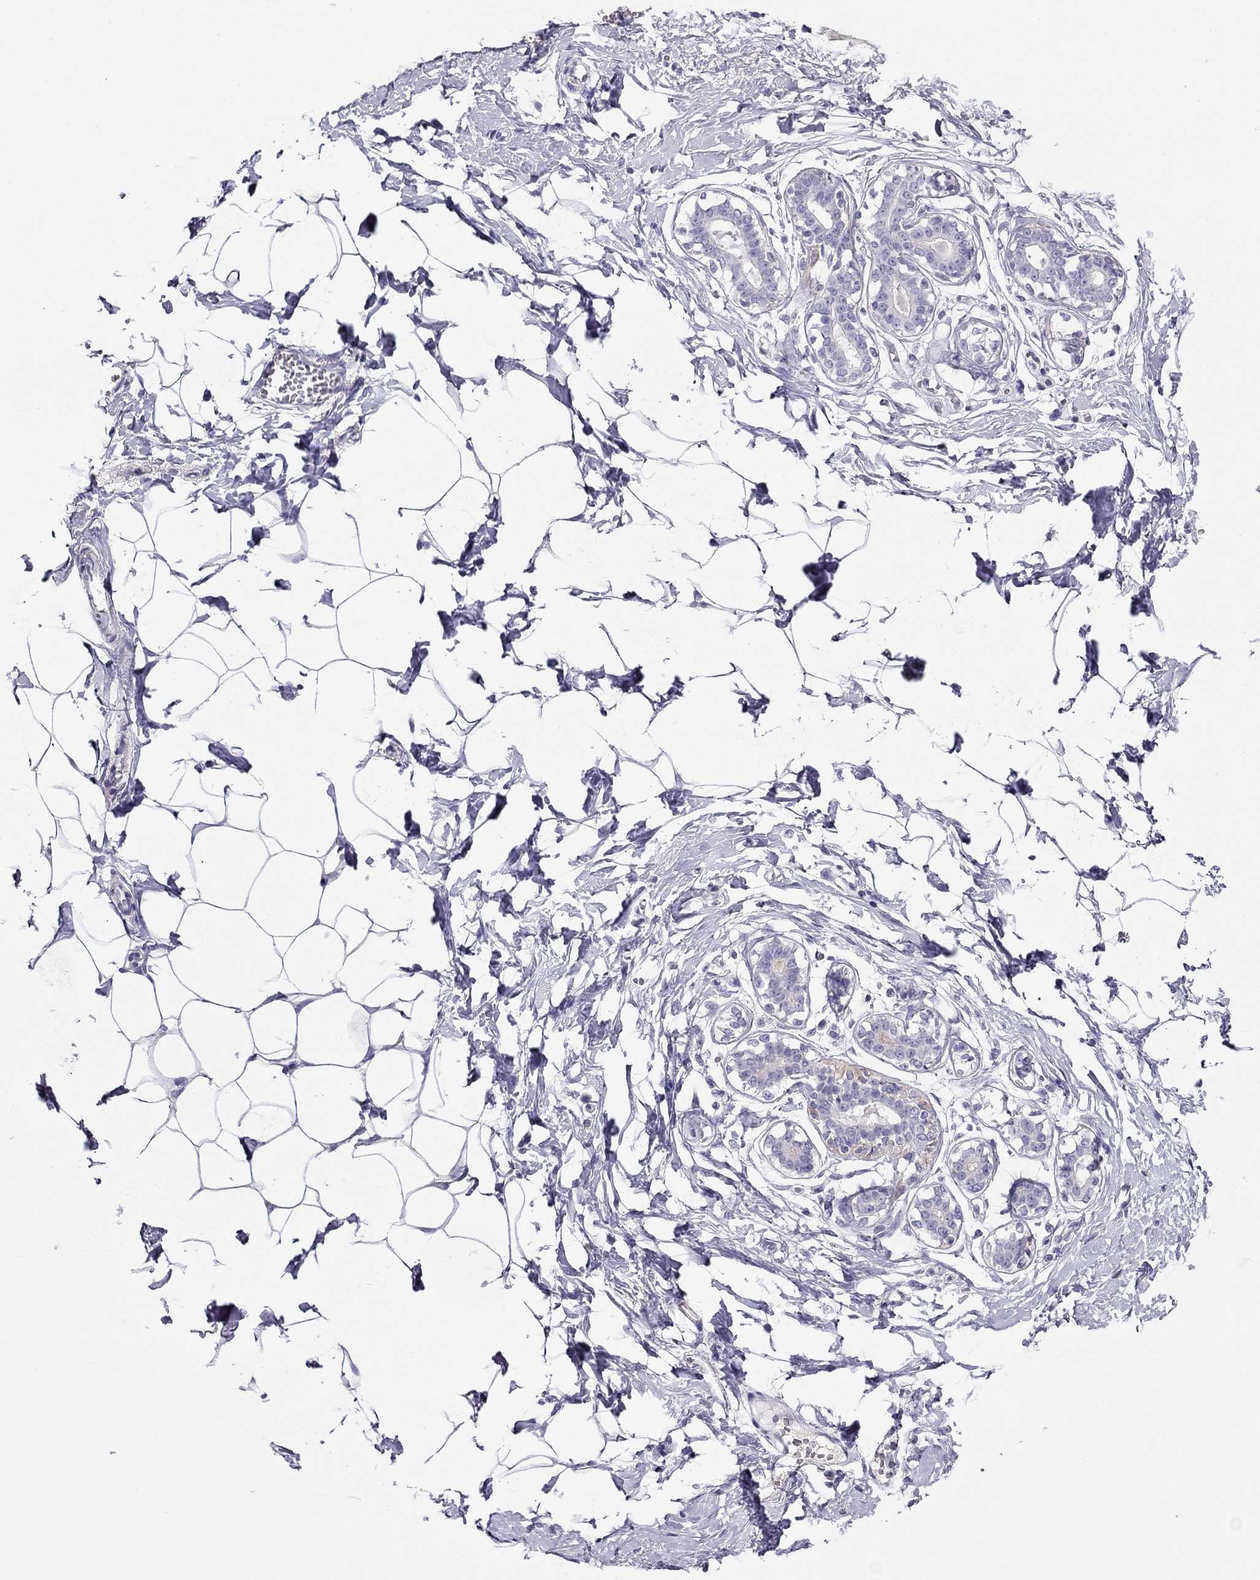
{"staining": {"intensity": "negative", "quantity": "none", "location": "none"}, "tissue": "breast", "cell_type": "Adipocytes", "image_type": "normal", "snomed": [{"axis": "morphology", "description": "Normal tissue, NOS"}, {"axis": "morphology", "description": "Lobular carcinoma, in situ"}, {"axis": "topography", "description": "Breast"}], "caption": "The immunohistochemistry (IHC) histopathology image has no significant staining in adipocytes of breast.", "gene": "KCNV2", "patient": {"sex": "female", "age": 35}}